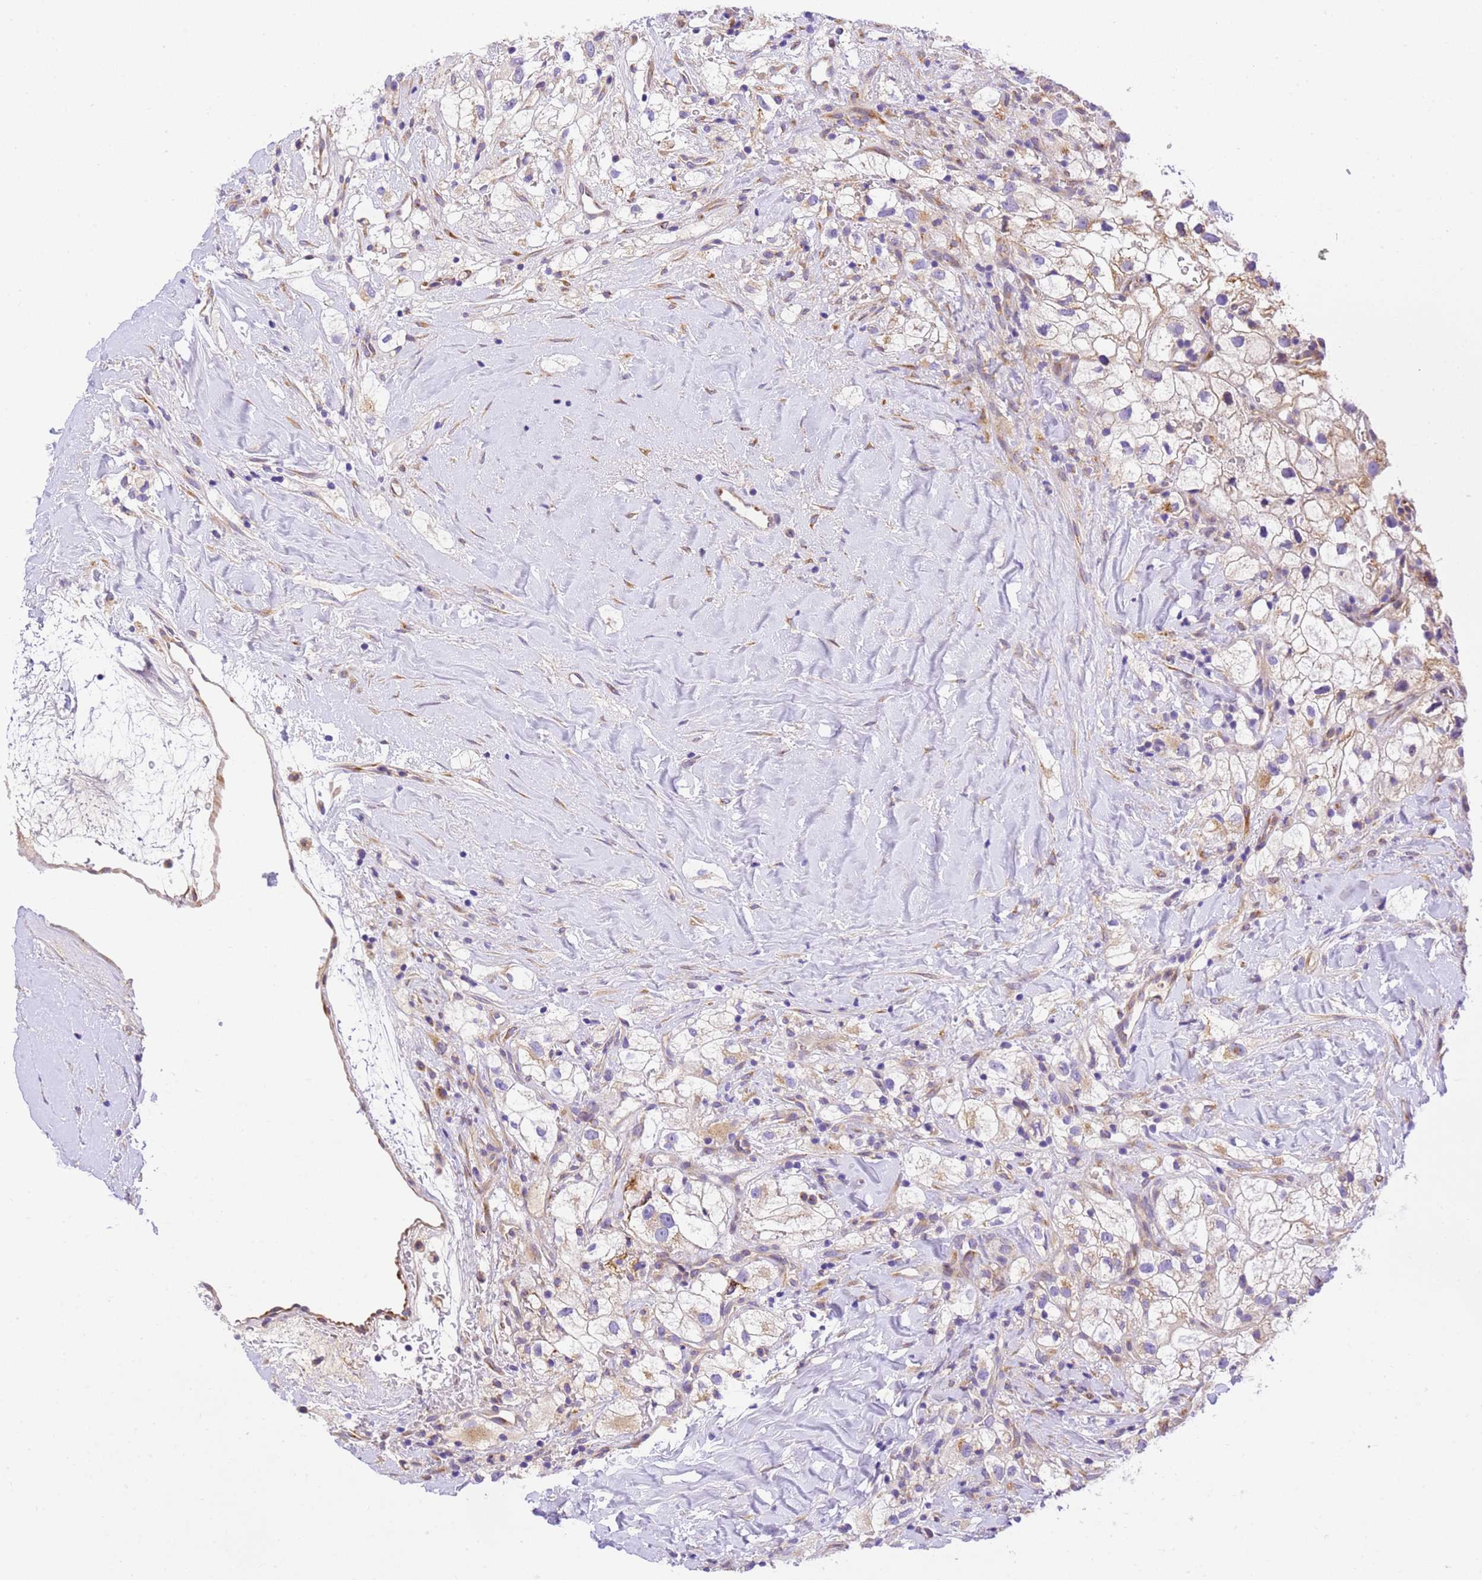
{"staining": {"intensity": "weak", "quantity": "25%-75%", "location": "cytoplasmic/membranous"}, "tissue": "renal cancer", "cell_type": "Tumor cells", "image_type": "cancer", "snomed": [{"axis": "morphology", "description": "Adenocarcinoma, NOS"}, {"axis": "topography", "description": "Kidney"}], "caption": "Human renal adenocarcinoma stained with a protein marker shows weak staining in tumor cells.", "gene": "RHBDD3", "patient": {"sex": "male", "age": 59}}